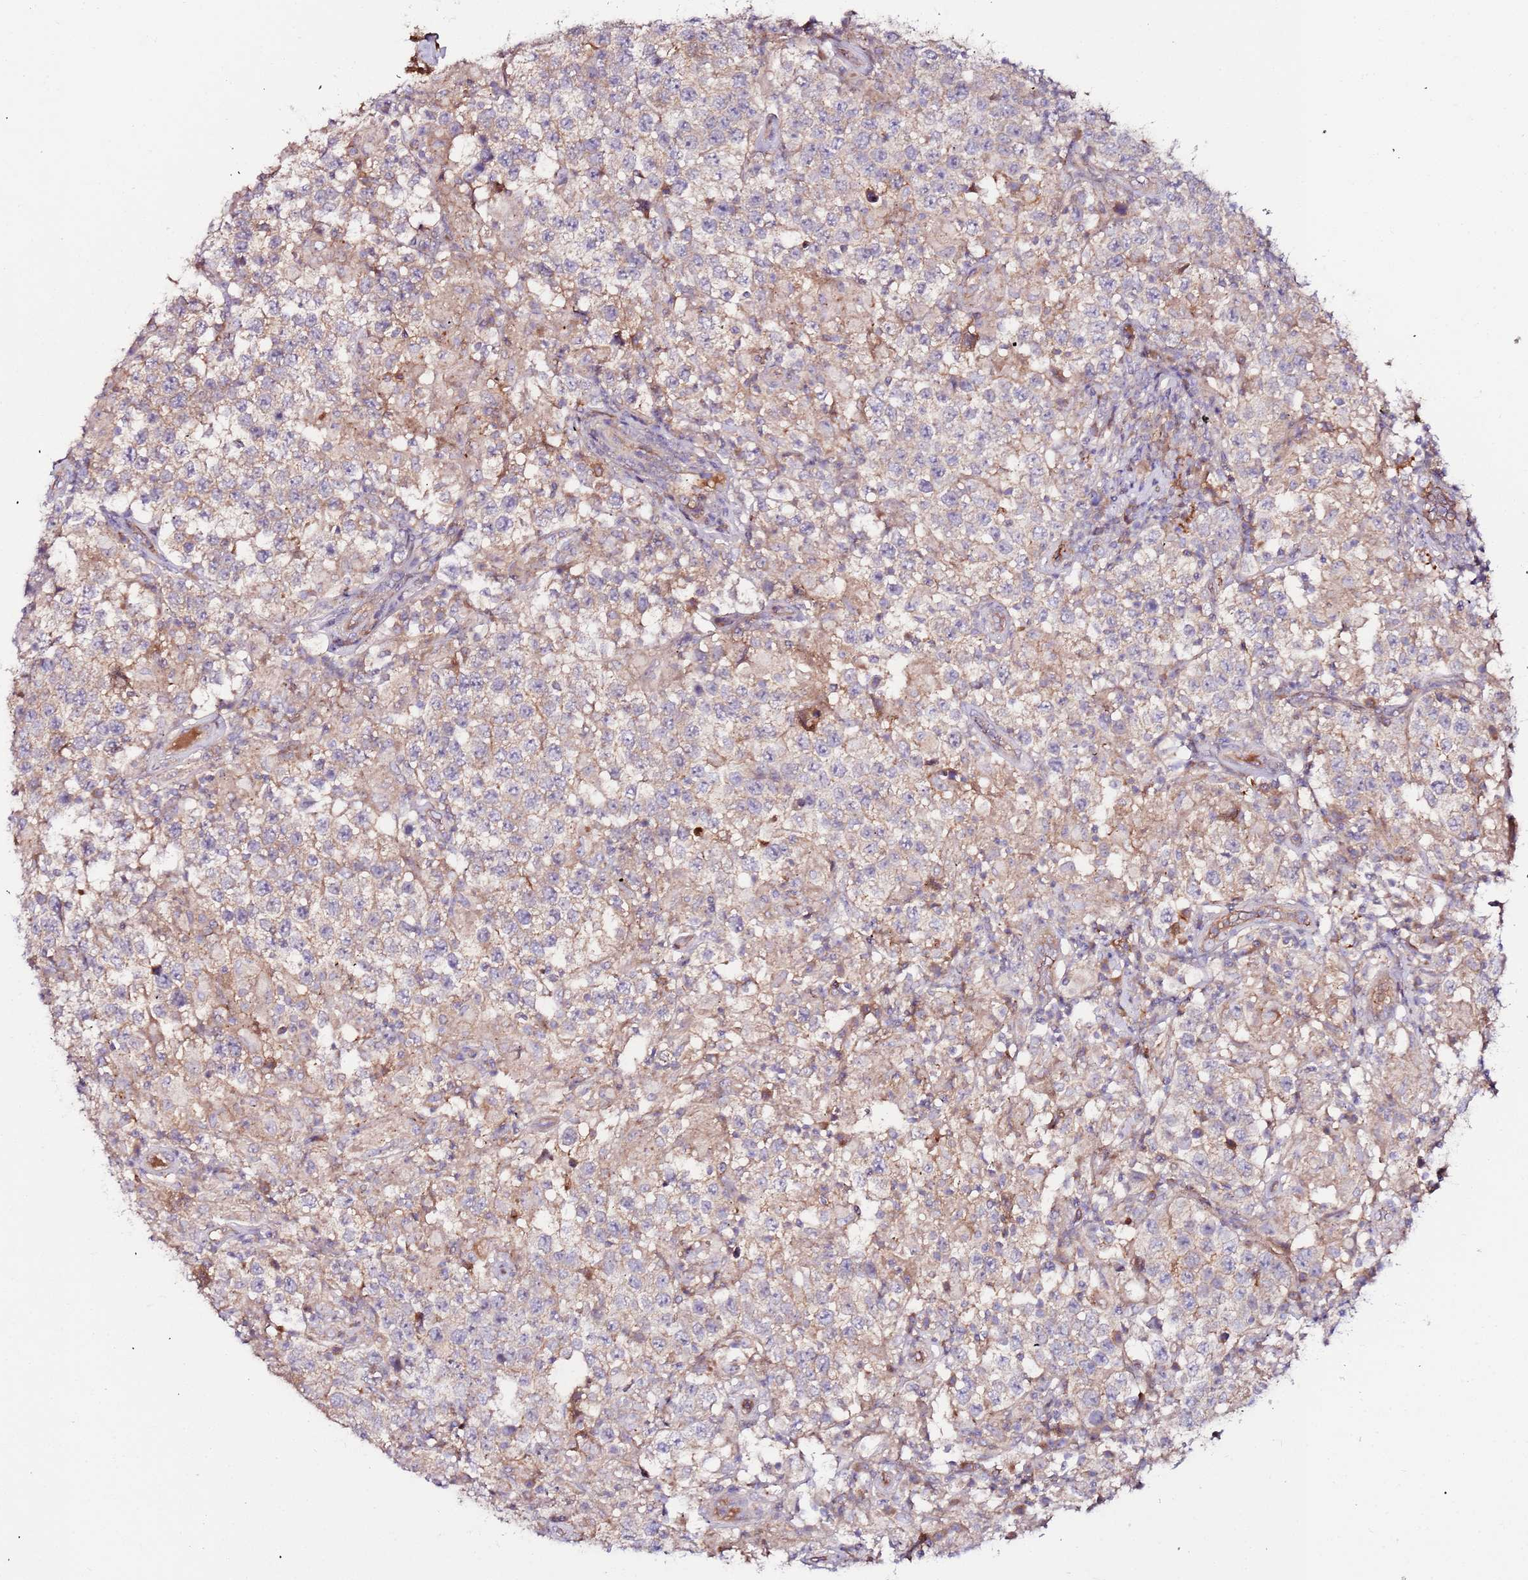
{"staining": {"intensity": "weak", "quantity": "25%-75%", "location": "cytoplasmic/membranous"}, "tissue": "testis cancer", "cell_type": "Tumor cells", "image_type": "cancer", "snomed": [{"axis": "morphology", "description": "Seminoma, NOS"}, {"axis": "morphology", "description": "Carcinoma, Embryonal, NOS"}, {"axis": "topography", "description": "Testis"}], "caption": "Weak cytoplasmic/membranous expression is present in approximately 25%-75% of tumor cells in testis embryonal carcinoma.", "gene": "FLVCR1", "patient": {"sex": "male", "age": 41}}